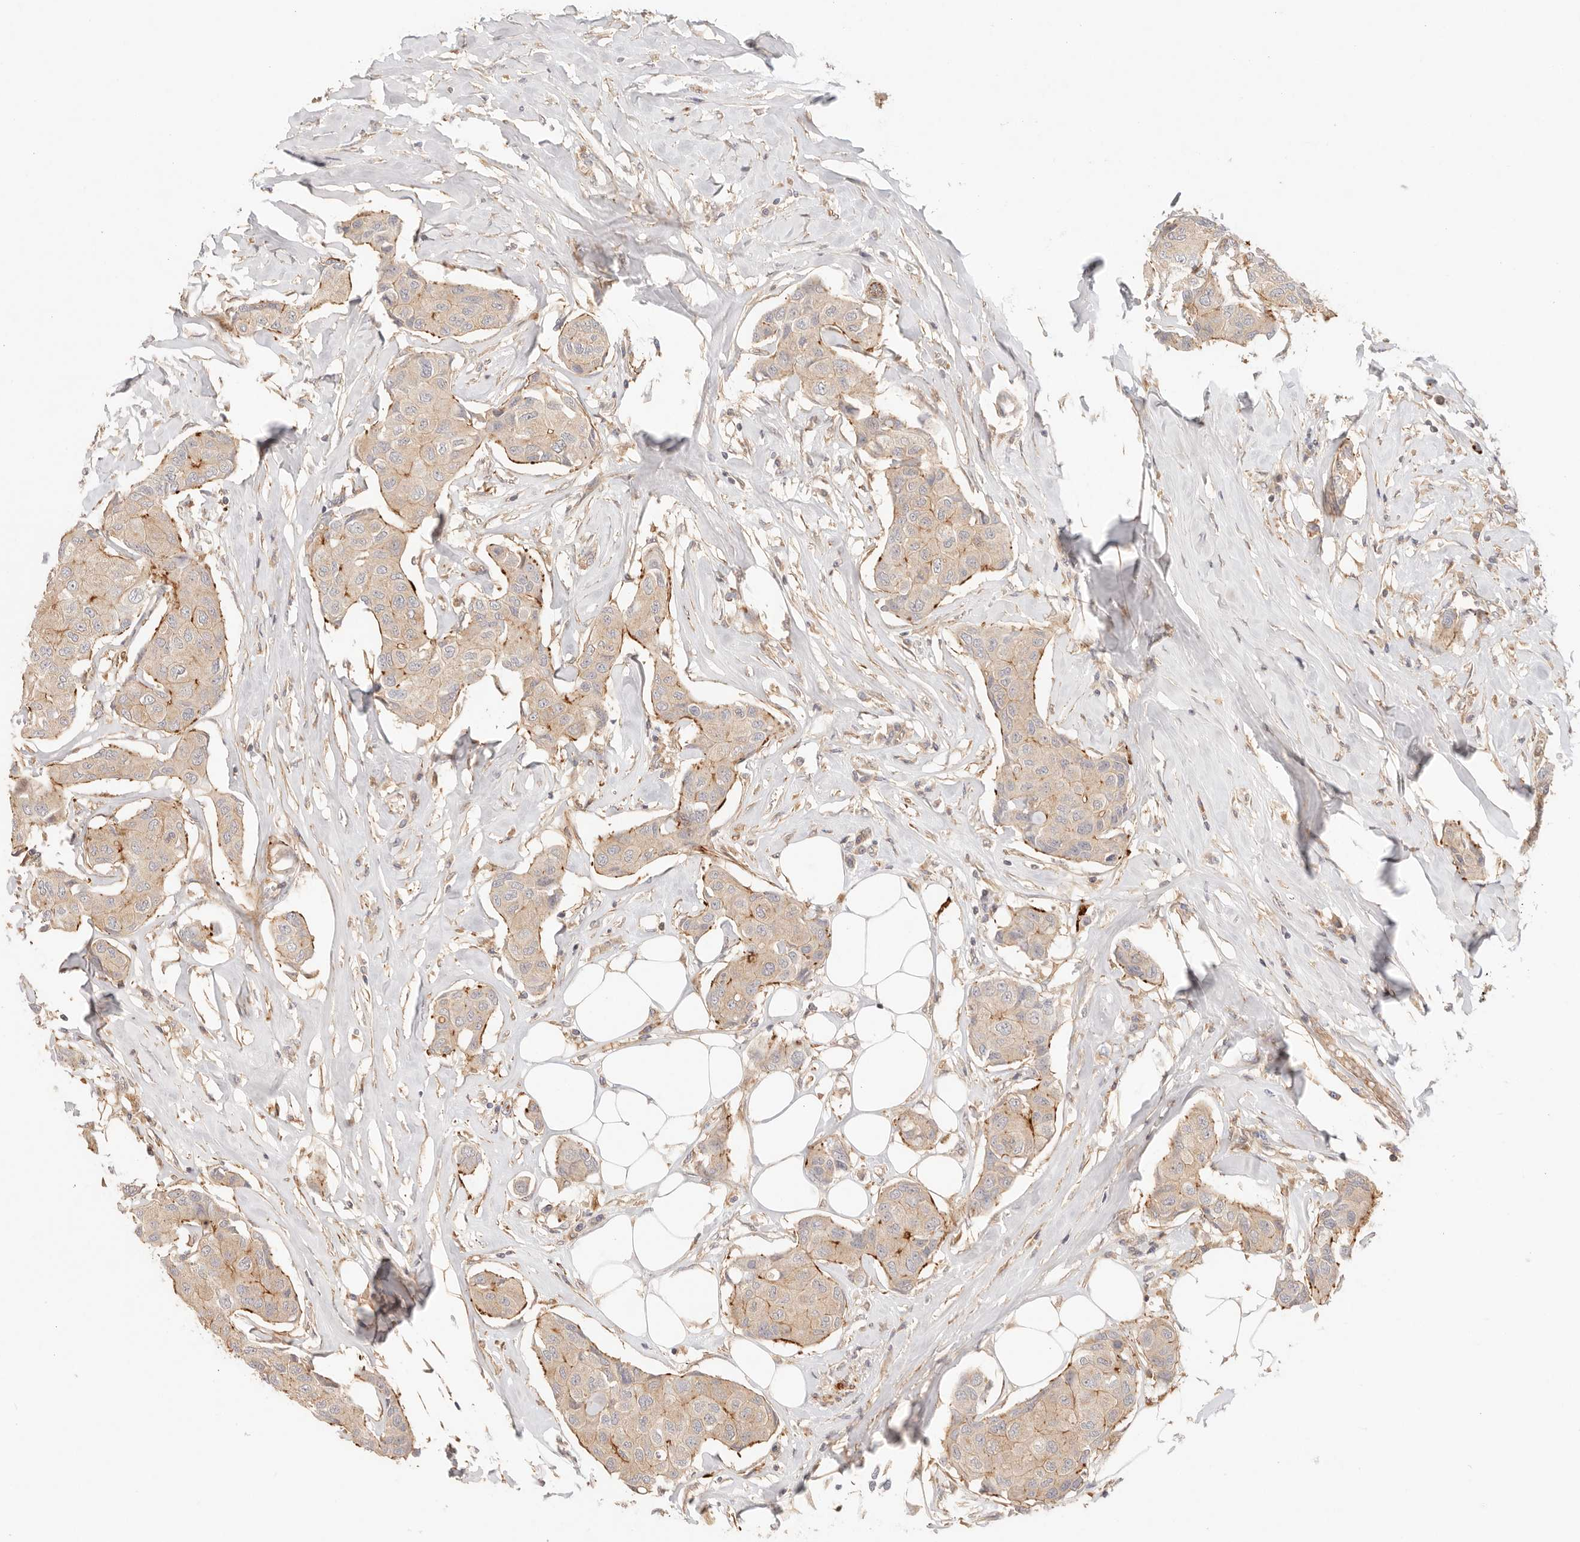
{"staining": {"intensity": "weak", "quantity": "25%-75%", "location": "cytoplasmic/membranous"}, "tissue": "breast cancer", "cell_type": "Tumor cells", "image_type": "cancer", "snomed": [{"axis": "morphology", "description": "Duct carcinoma"}, {"axis": "topography", "description": "Breast"}], "caption": "DAB (3,3'-diaminobenzidine) immunohistochemical staining of human invasive ductal carcinoma (breast) shows weak cytoplasmic/membranous protein positivity in approximately 25%-75% of tumor cells.", "gene": "IL1R2", "patient": {"sex": "female", "age": 80}}